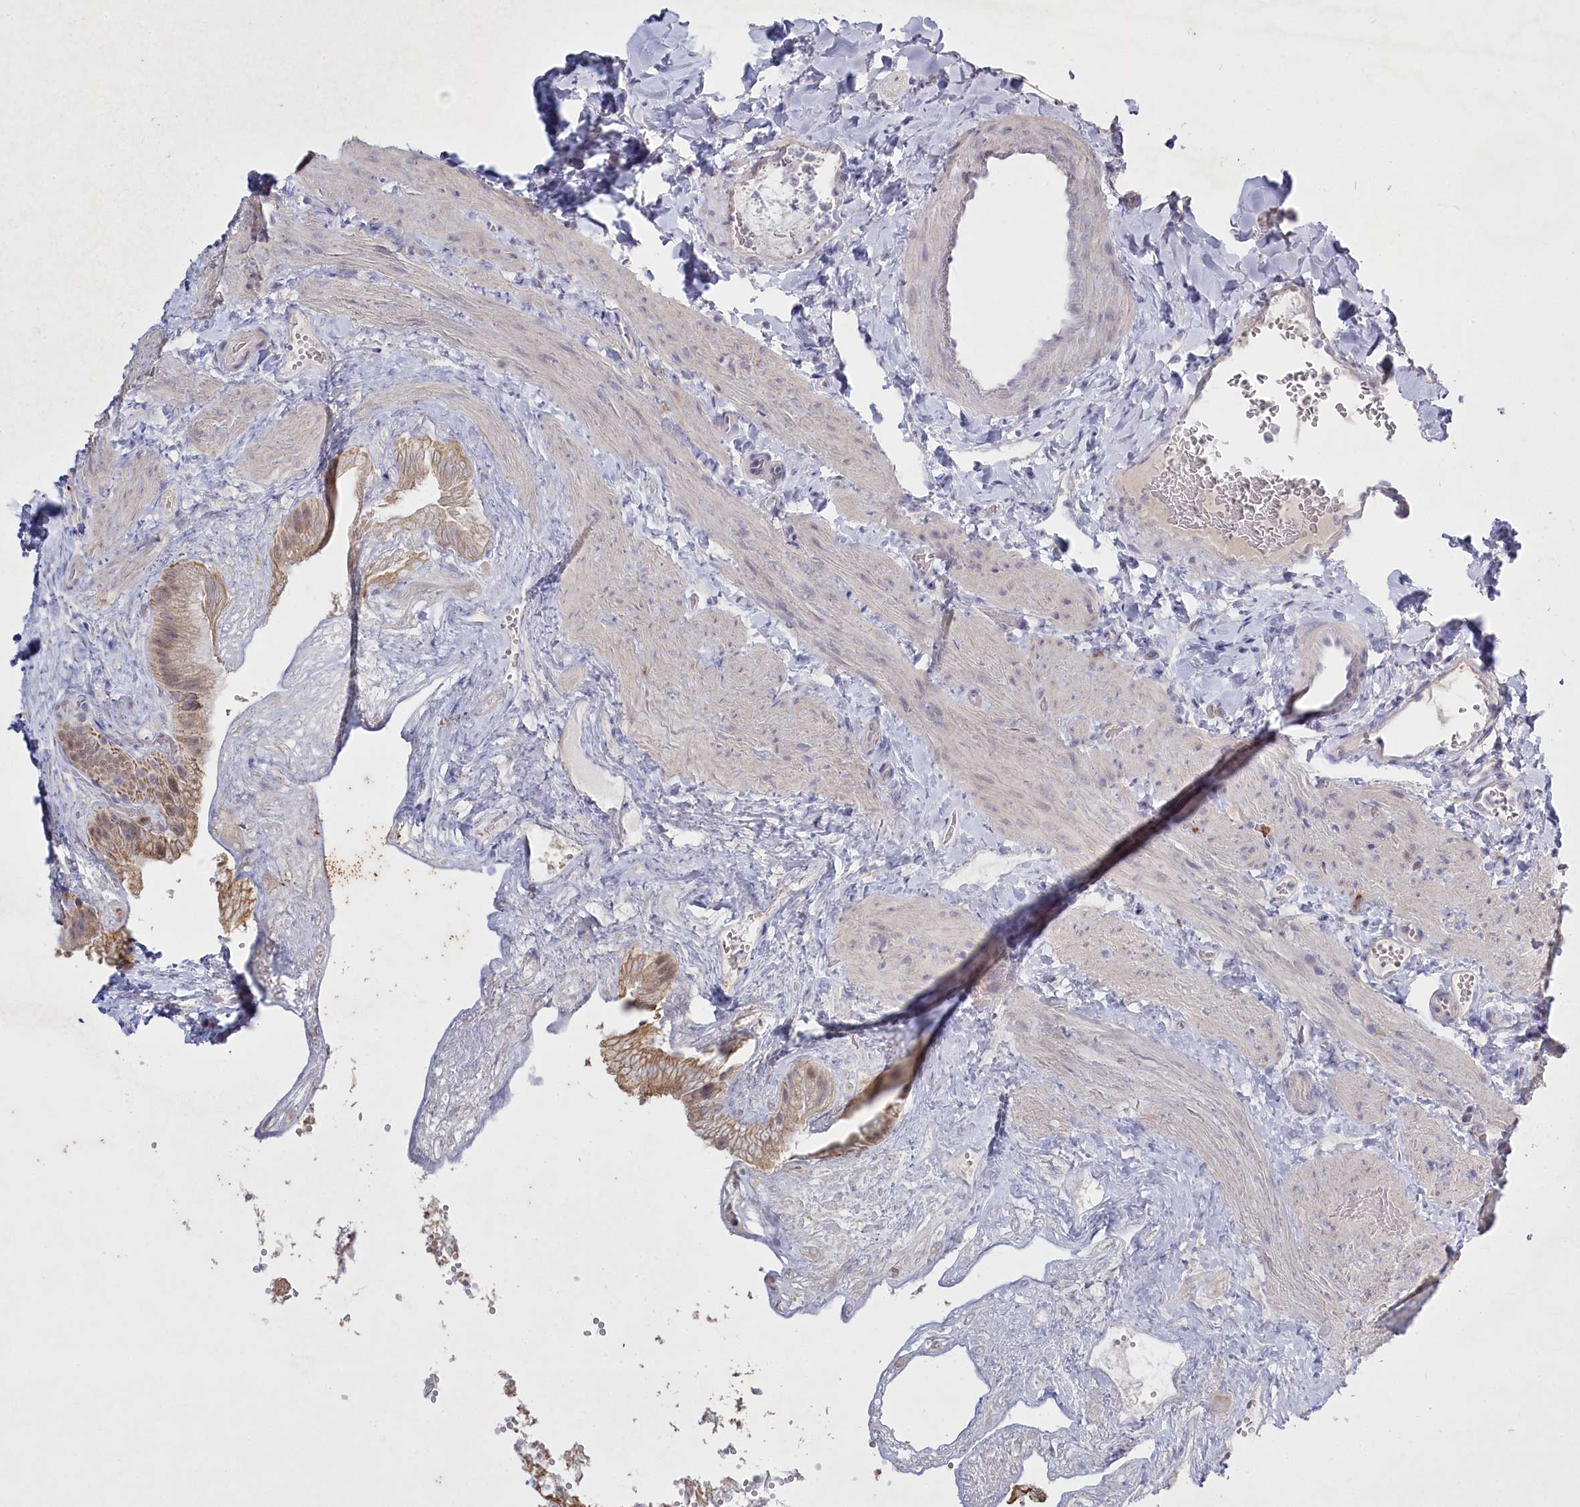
{"staining": {"intensity": "weak", "quantity": ">75%", "location": "cytoplasmic/membranous,nuclear"}, "tissue": "gallbladder", "cell_type": "Glandular cells", "image_type": "normal", "snomed": [{"axis": "morphology", "description": "Normal tissue, NOS"}, {"axis": "topography", "description": "Gallbladder"}], "caption": "High-power microscopy captured an immunohistochemistry photomicrograph of normal gallbladder, revealing weak cytoplasmic/membranous,nuclear positivity in approximately >75% of glandular cells. Immunohistochemistry (ihc) stains the protein in brown and the nuclei are stained blue.", "gene": "ABITRAM", "patient": {"sex": "female", "age": 30}}